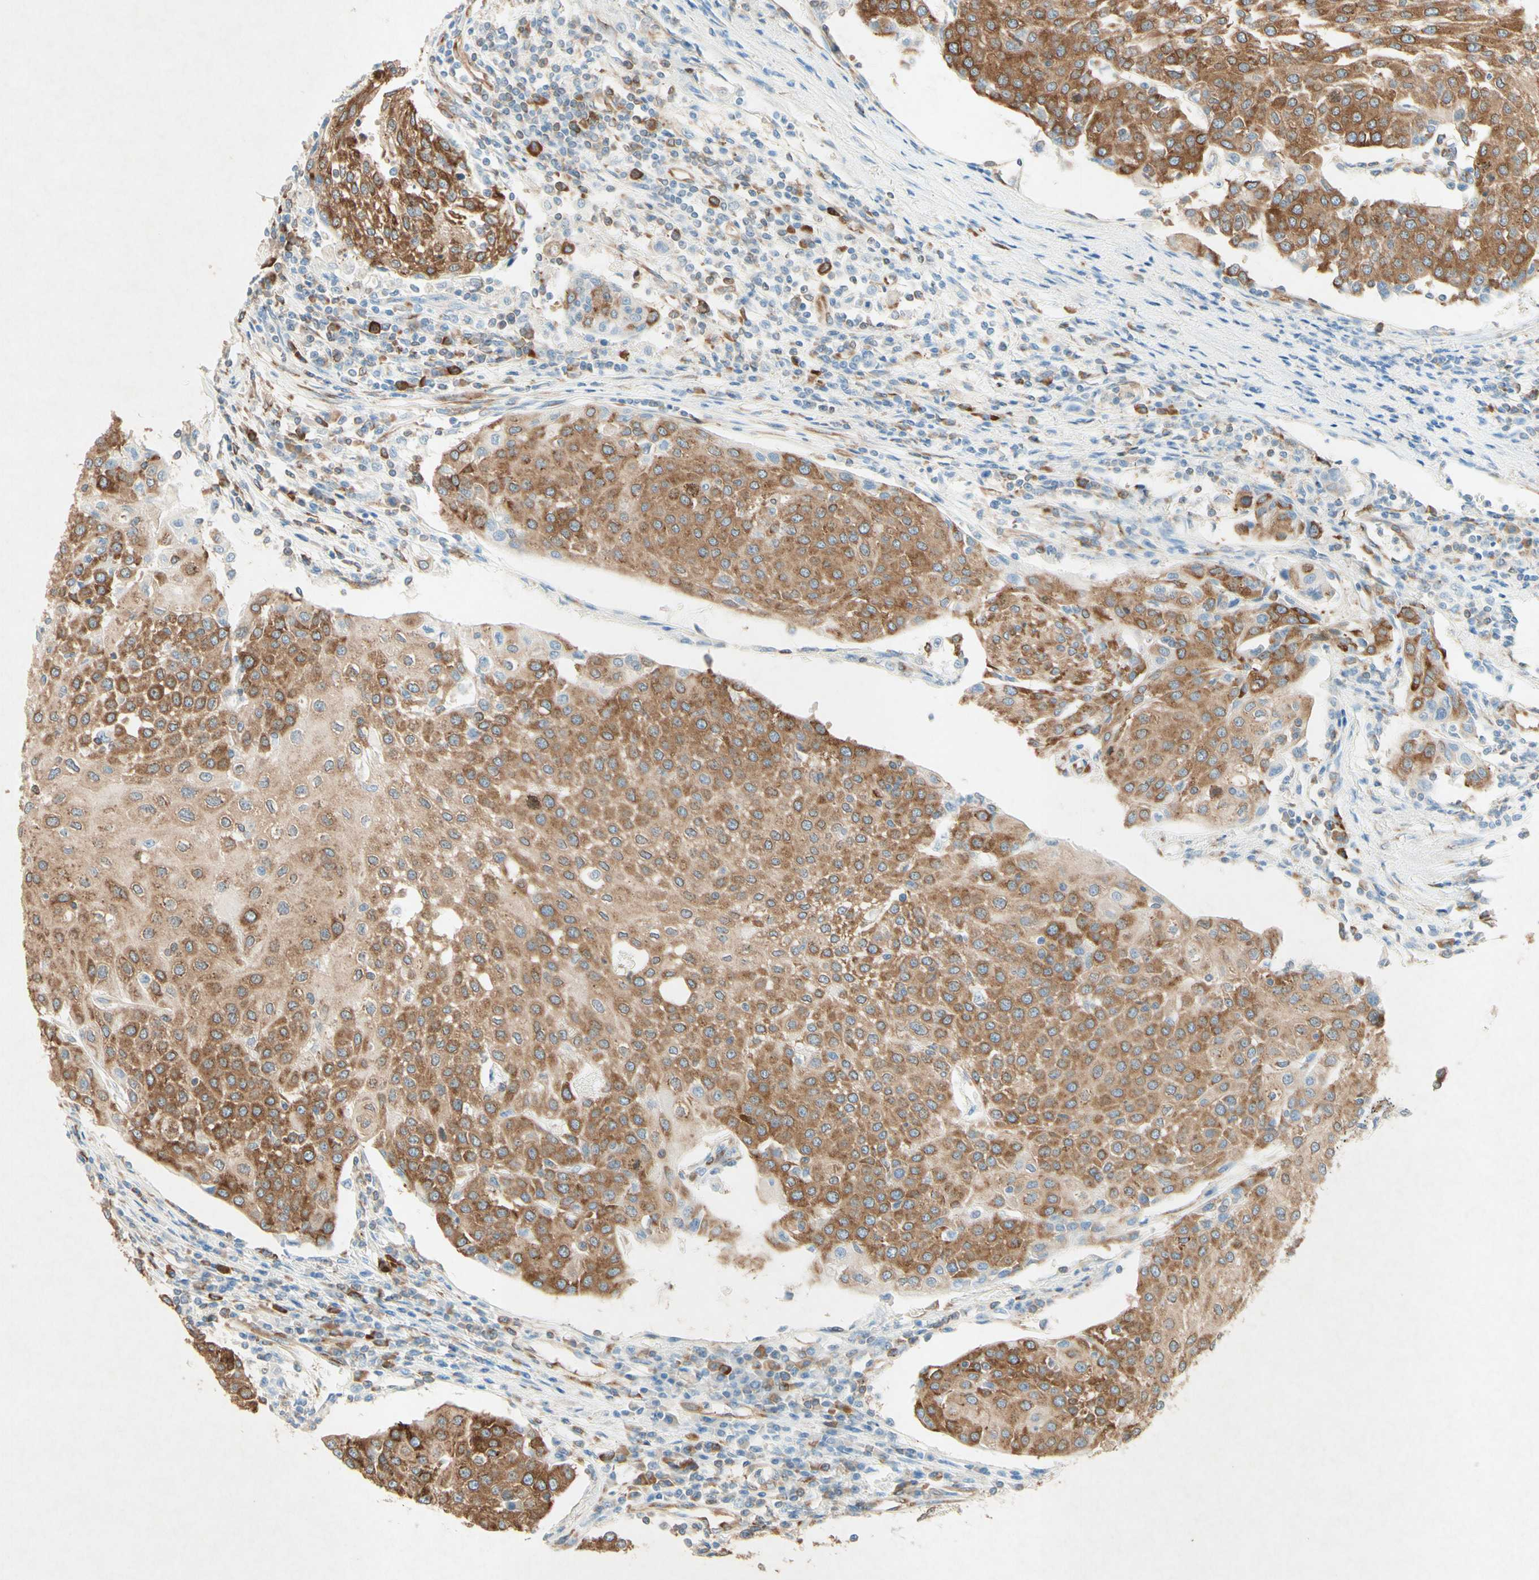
{"staining": {"intensity": "moderate", "quantity": ">75%", "location": "cytoplasmic/membranous"}, "tissue": "urothelial cancer", "cell_type": "Tumor cells", "image_type": "cancer", "snomed": [{"axis": "morphology", "description": "Urothelial carcinoma, High grade"}, {"axis": "topography", "description": "Urinary bladder"}], "caption": "There is medium levels of moderate cytoplasmic/membranous positivity in tumor cells of urothelial cancer, as demonstrated by immunohistochemical staining (brown color).", "gene": "PABPC1", "patient": {"sex": "female", "age": 85}}